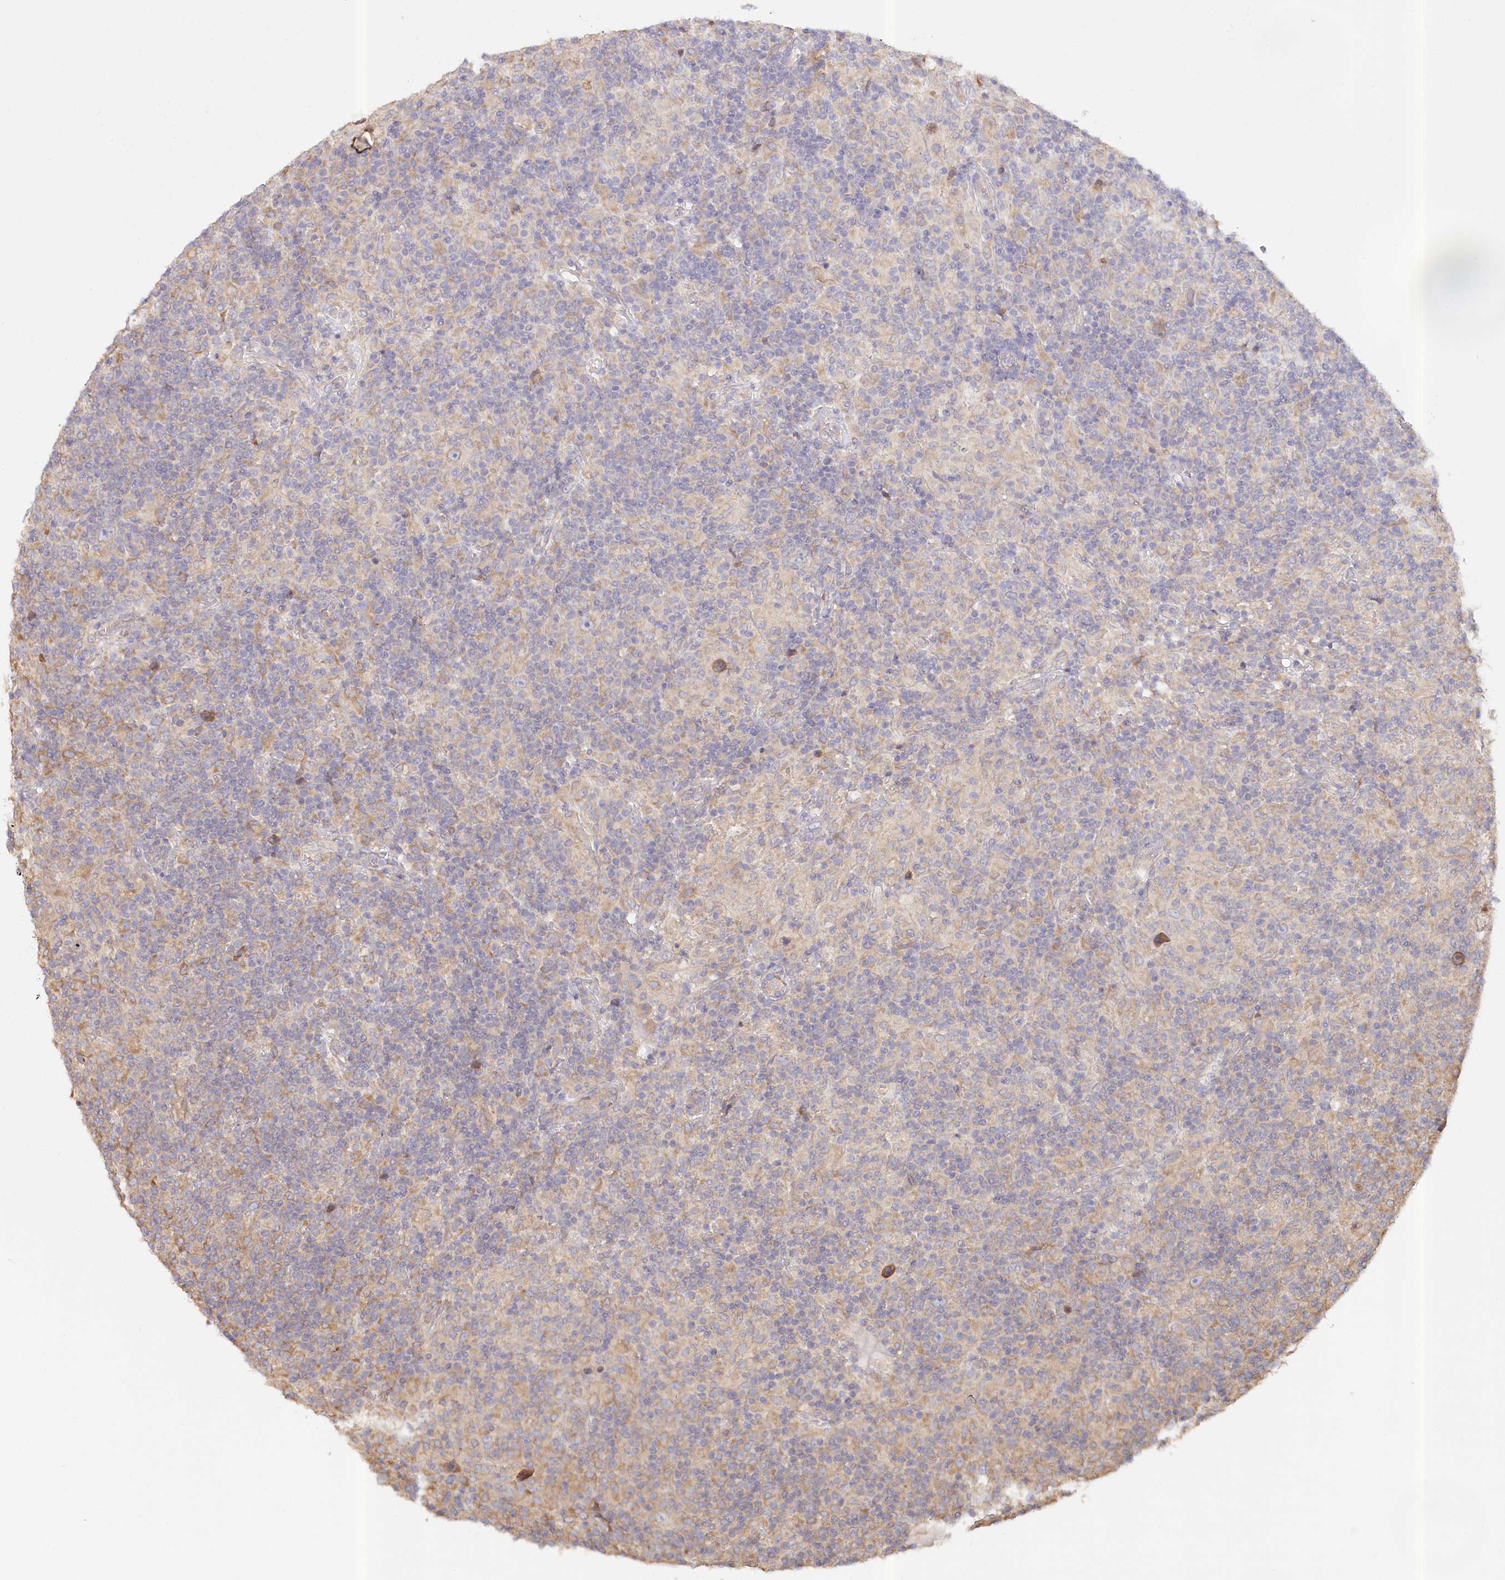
{"staining": {"intensity": "weak", "quantity": "25%-75%", "location": "cytoplasmic/membranous"}, "tissue": "lymphoma", "cell_type": "Tumor cells", "image_type": "cancer", "snomed": [{"axis": "morphology", "description": "Hodgkin's disease, NOS"}, {"axis": "topography", "description": "Lymph node"}], "caption": "Protein expression analysis of human Hodgkin's disease reveals weak cytoplasmic/membranous staining in approximately 25%-75% of tumor cells.", "gene": "PAIP2", "patient": {"sex": "male", "age": 70}}